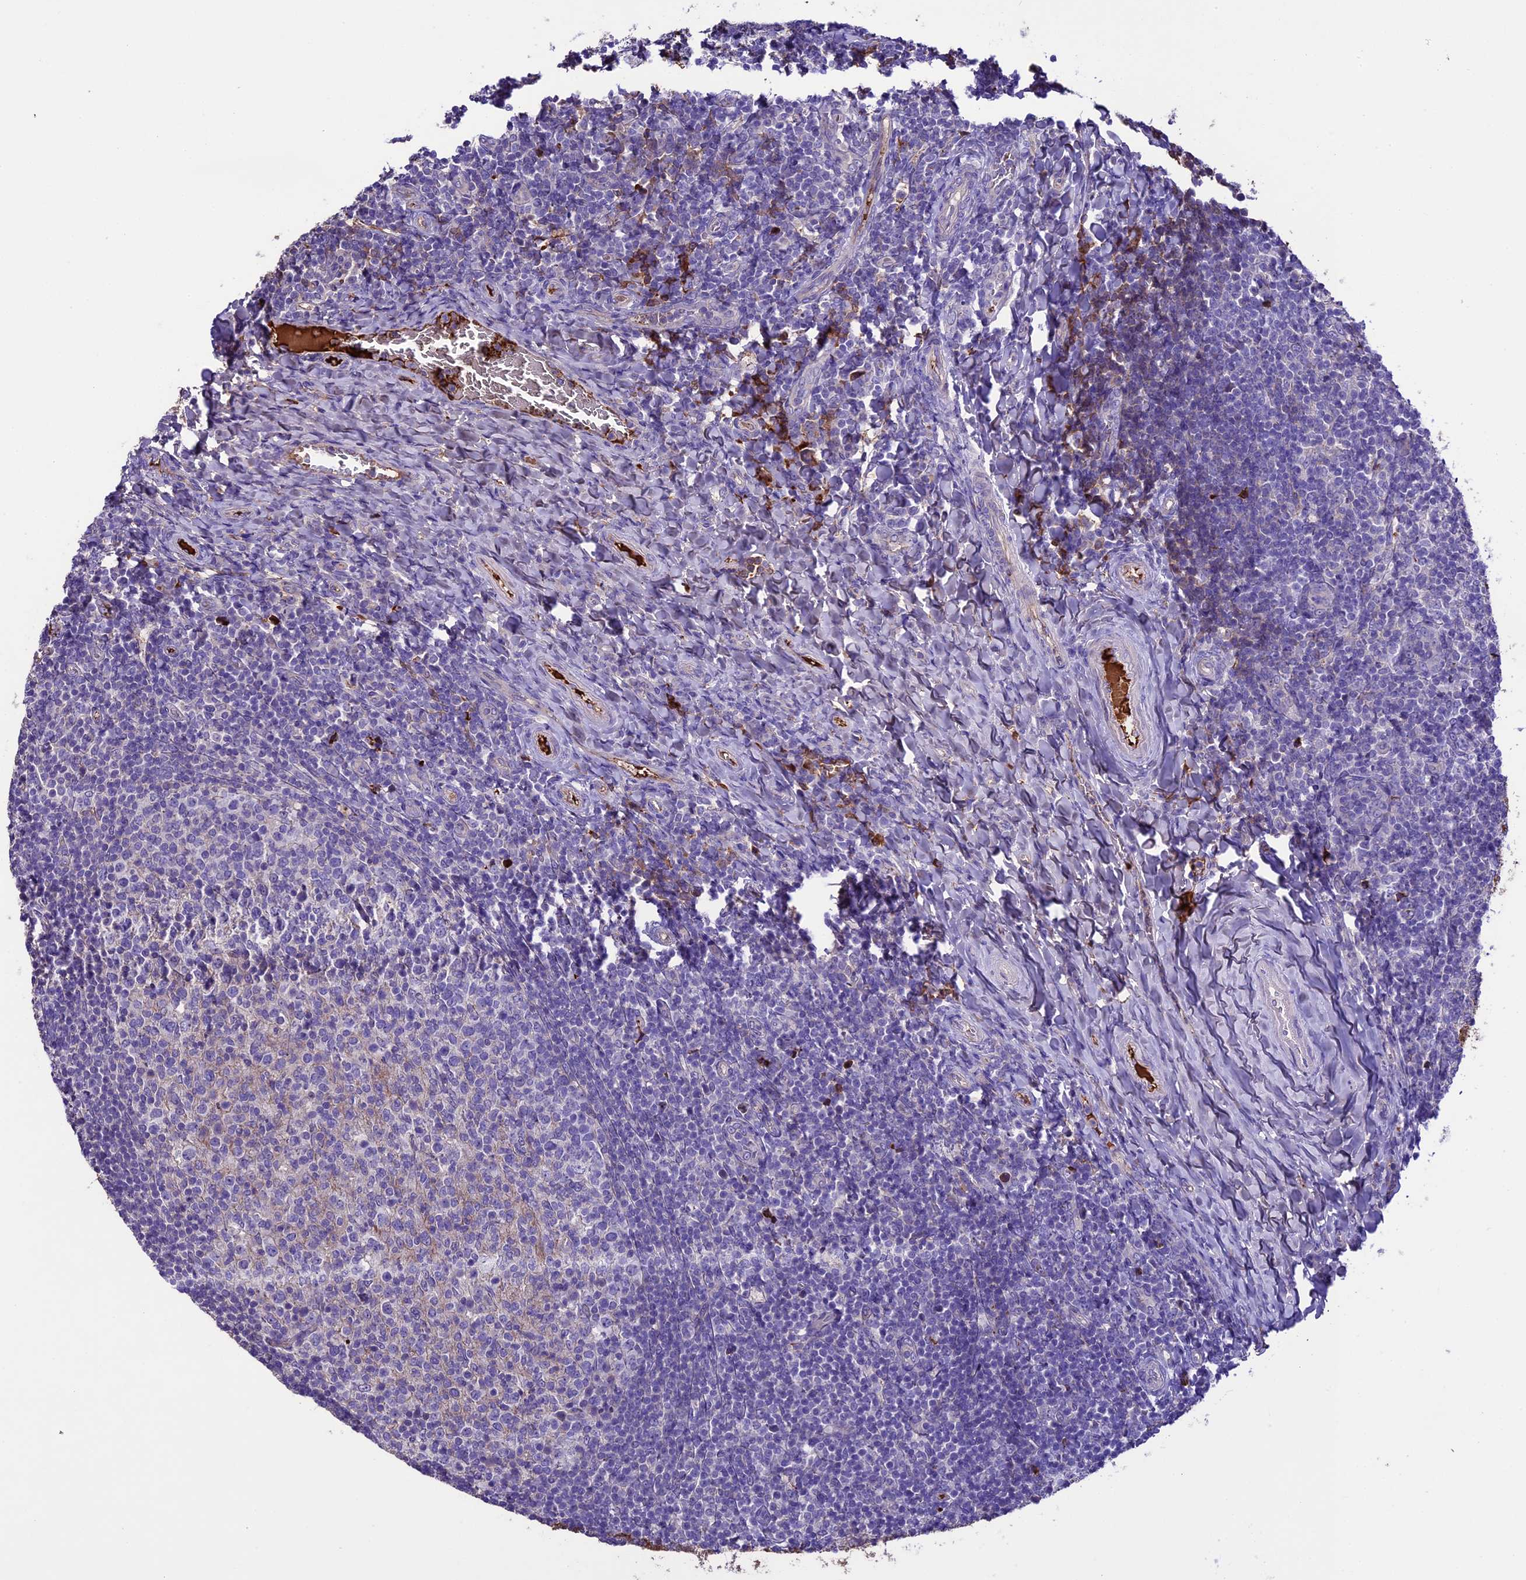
{"staining": {"intensity": "negative", "quantity": "none", "location": "none"}, "tissue": "tonsil", "cell_type": "Germinal center cells", "image_type": "normal", "snomed": [{"axis": "morphology", "description": "Normal tissue, NOS"}, {"axis": "topography", "description": "Tonsil"}], "caption": "Protein analysis of benign tonsil demonstrates no significant positivity in germinal center cells. Nuclei are stained in blue.", "gene": "TCP11L2", "patient": {"sex": "female", "age": 10}}